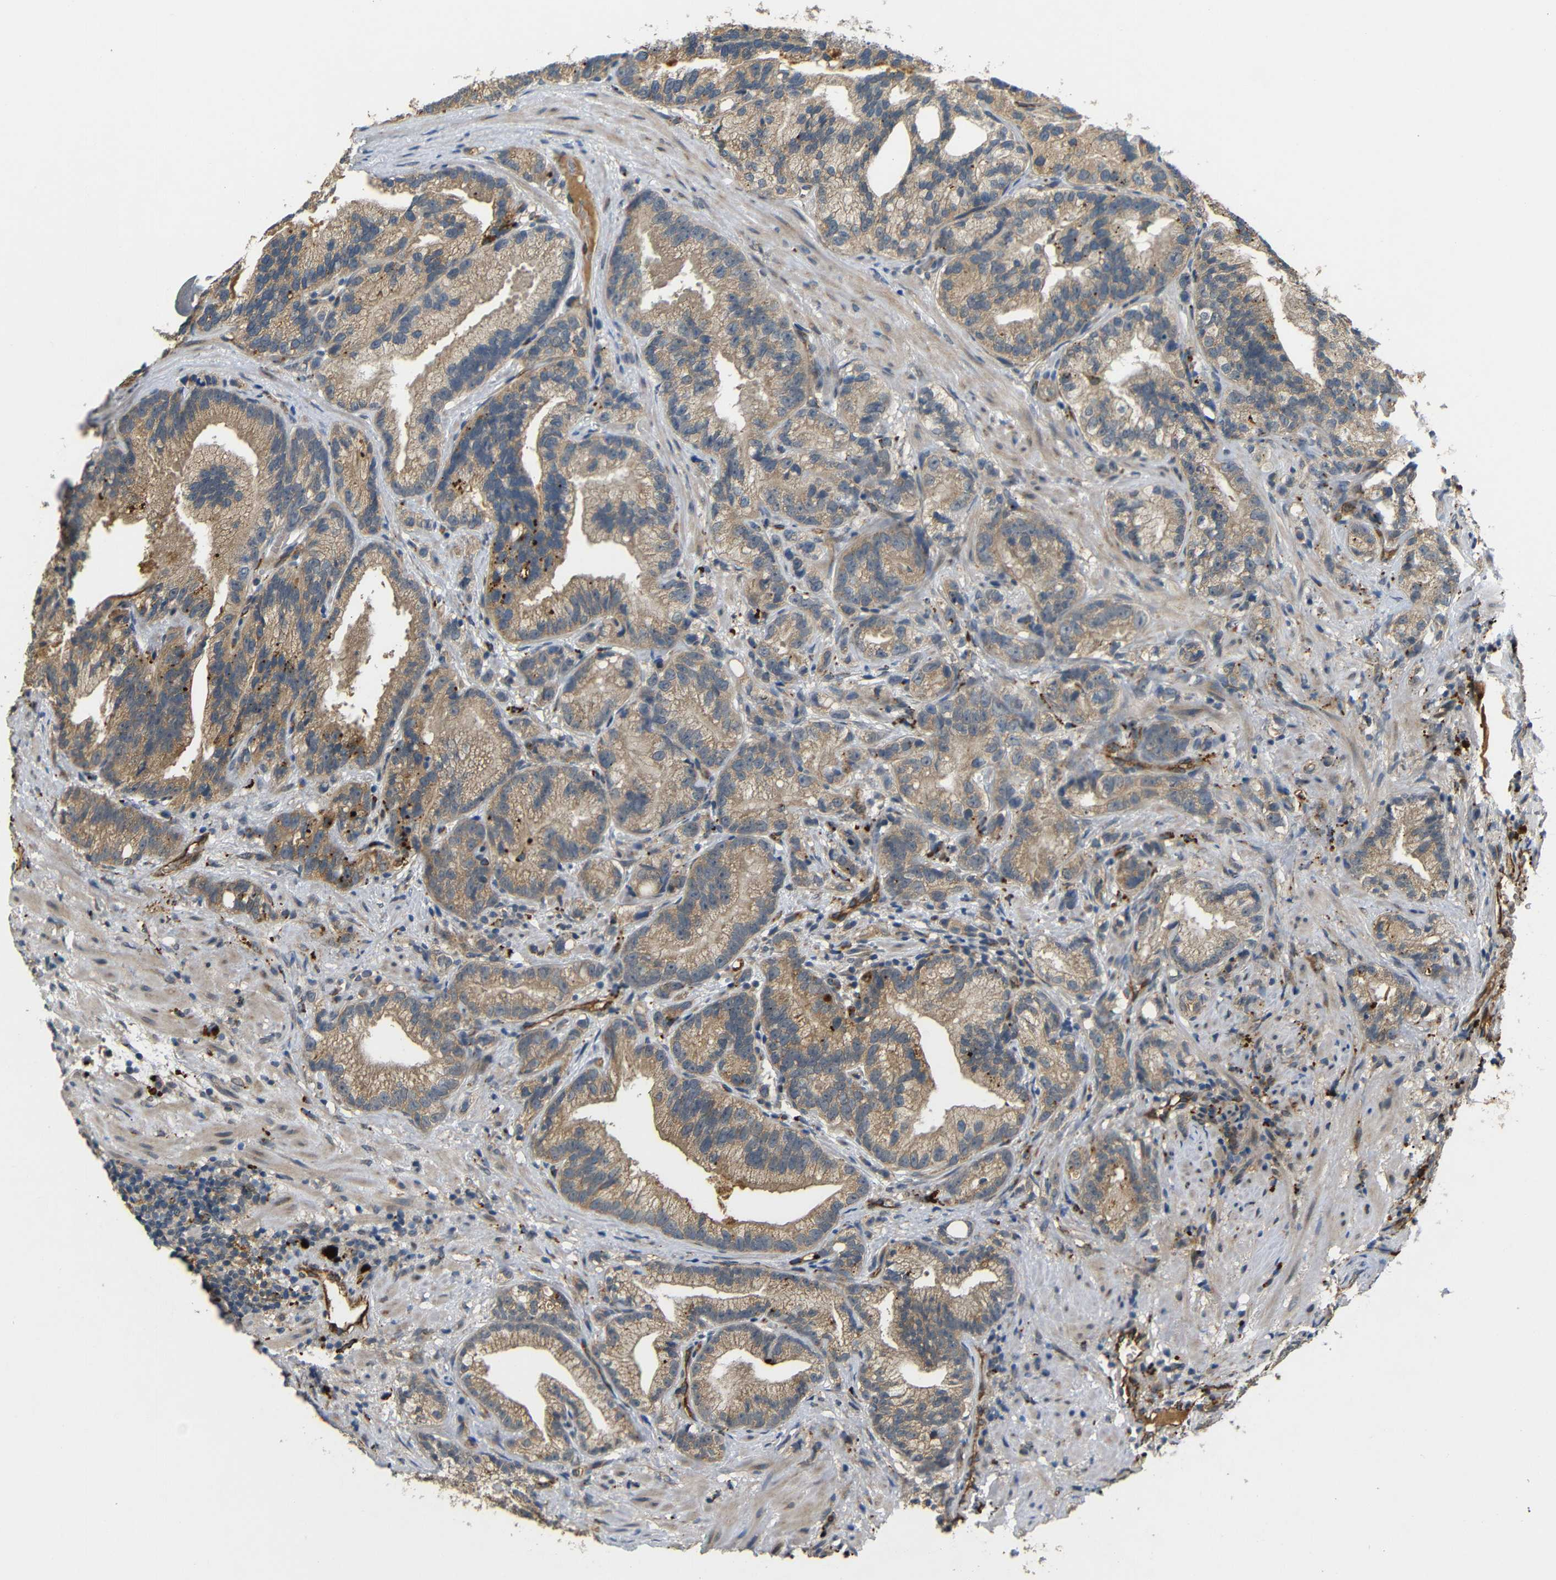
{"staining": {"intensity": "weak", "quantity": ">75%", "location": "cytoplasmic/membranous"}, "tissue": "prostate cancer", "cell_type": "Tumor cells", "image_type": "cancer", "snomed": [{"axis": "morphology", "description": "Adenocarcinoma, Low grade"}, {"axis": "topography", "description": "Prostate"}], "caption": "Immunohistochemistry (IHC) of human prostate cancer demonstrates low levels of weak cytoplasmic/membranous expression in approximately >75% of tumor cells.", "gene": "ATP7A", "patient": {"sex": "male", "age": 89}}